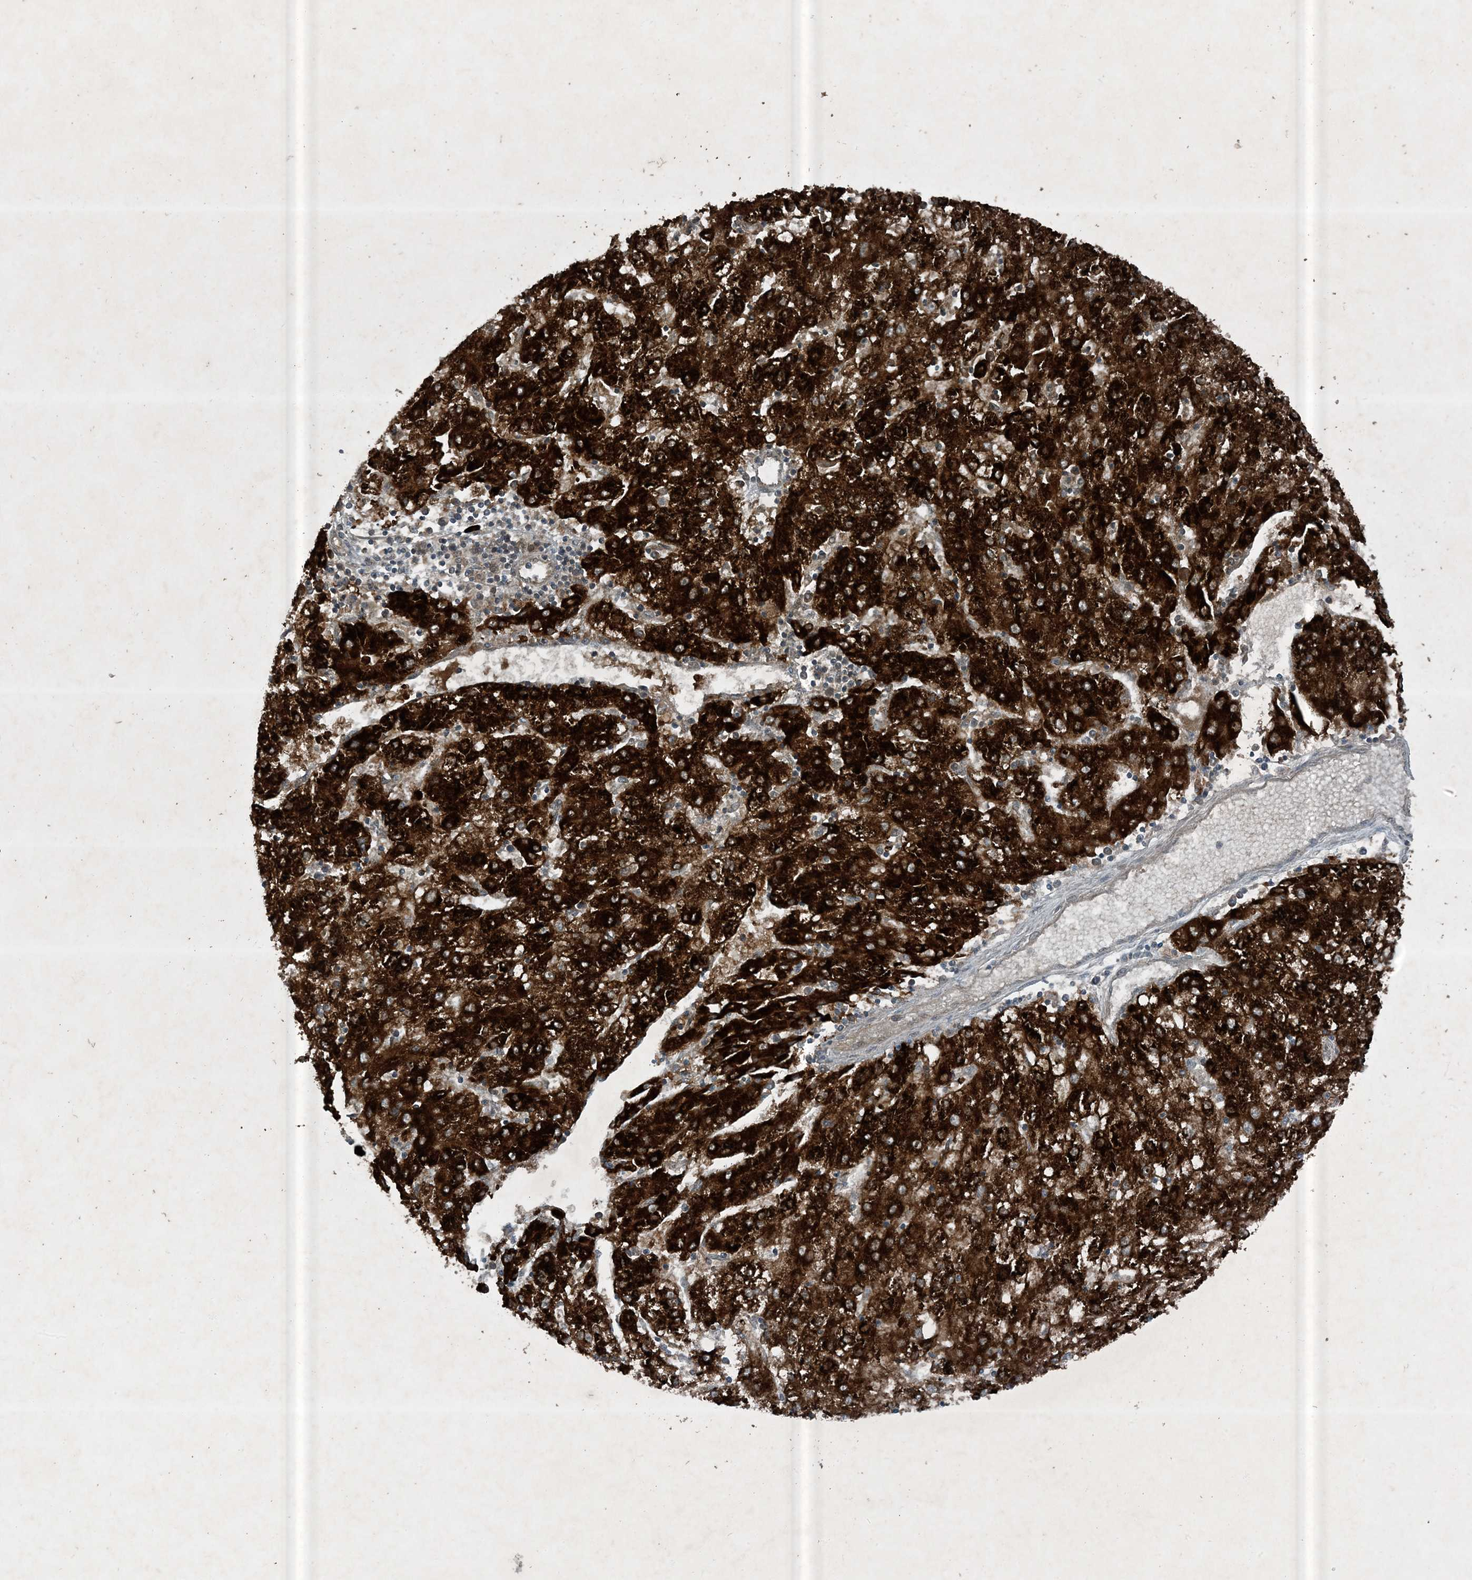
{"staining": {"intensity": "strong", "quantity": ">75%", "location": "cytoplasmic/membranous"}, "tissue": "liver cancer", "cell_type": "Tumor cells", "image_type": "cancer", "snomed": [{"axis": "morphology", "description": "Carcinoma, Hepatocellular, NOS"}, {"axis": "topography", "description": "Liver"}], "caption": "Liver cancer (hepatocellular carcinoma) stained with a brown dye reveals strong cytoplasmic/membranous positive staining in about >75% of tumor cells.", "gene": "MDN1", "patient": {"sex": "male", "age": 72}}